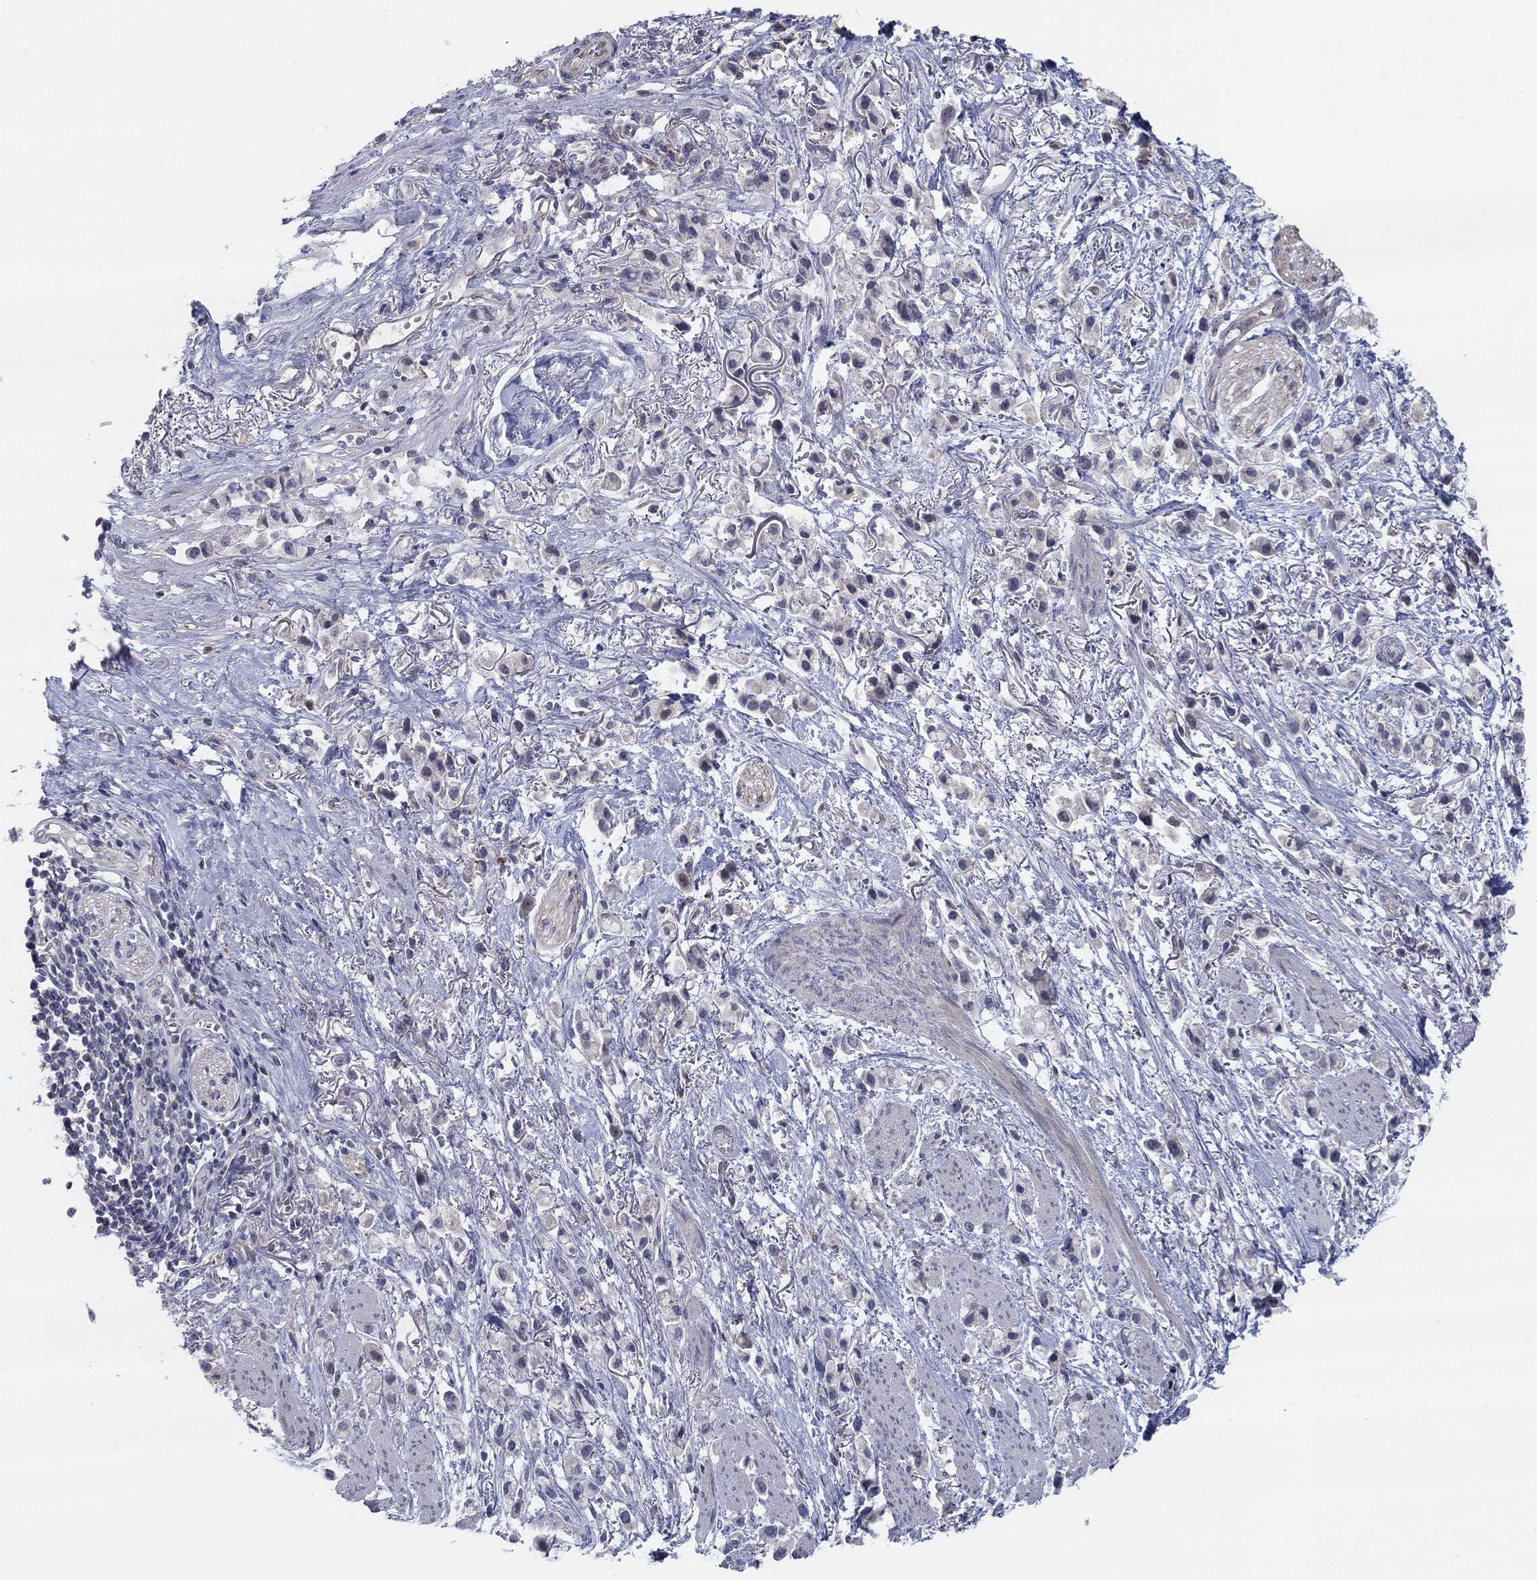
{"staining": {"intensity": "negative", "quantity": "none", "location": "none"}, "tissue": "stomach cancer", "cell_type": "Tumor cells", "image_type": "cancer", "snomed": [{"axis": "morphology", "description": "Adenocarcinoma, NOS"}, {"axis": "topography", "description": "Stomach"}], "caption": "Tumor cells show no significant expression in adenocarcinoma (stomach).", "gene": "AMN1", "patient": {"sex": "female", "age": 81}}